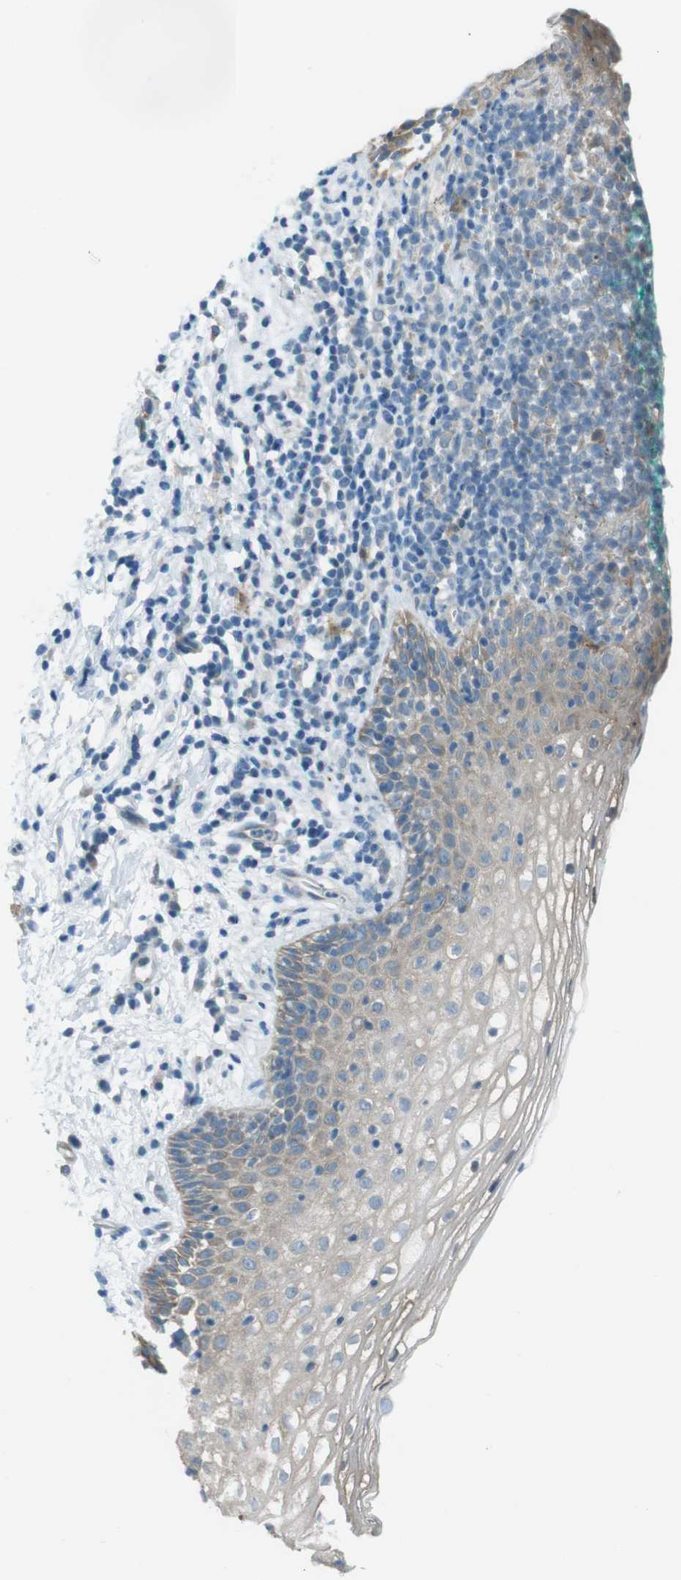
{"staining": {"intensity": "weak", "quantity": "25%-75%", "location": "cytoplasmic/membranous"}, "tissue": "vagina", "cell_type": "Squamous epithelial cells", "image_type": "normal", "snomed": [{"axis": "morphology", "description": "Normal tissue, NOS"}, {"axis": "topography", "description": "Vagina"}], "caption": "Vagina stained with immunohistochemistry (IHC) reveals weak cytoplasmic/membranous staining in about 25%-75% of squamous epithelial cells. The protein is stained brown, and the nuclei are stained in blue (DAB IHC with brightfield microscopy, high magnification).", "gene": "TMEM41B", "patient": {"sex": "female", "age": 44}}